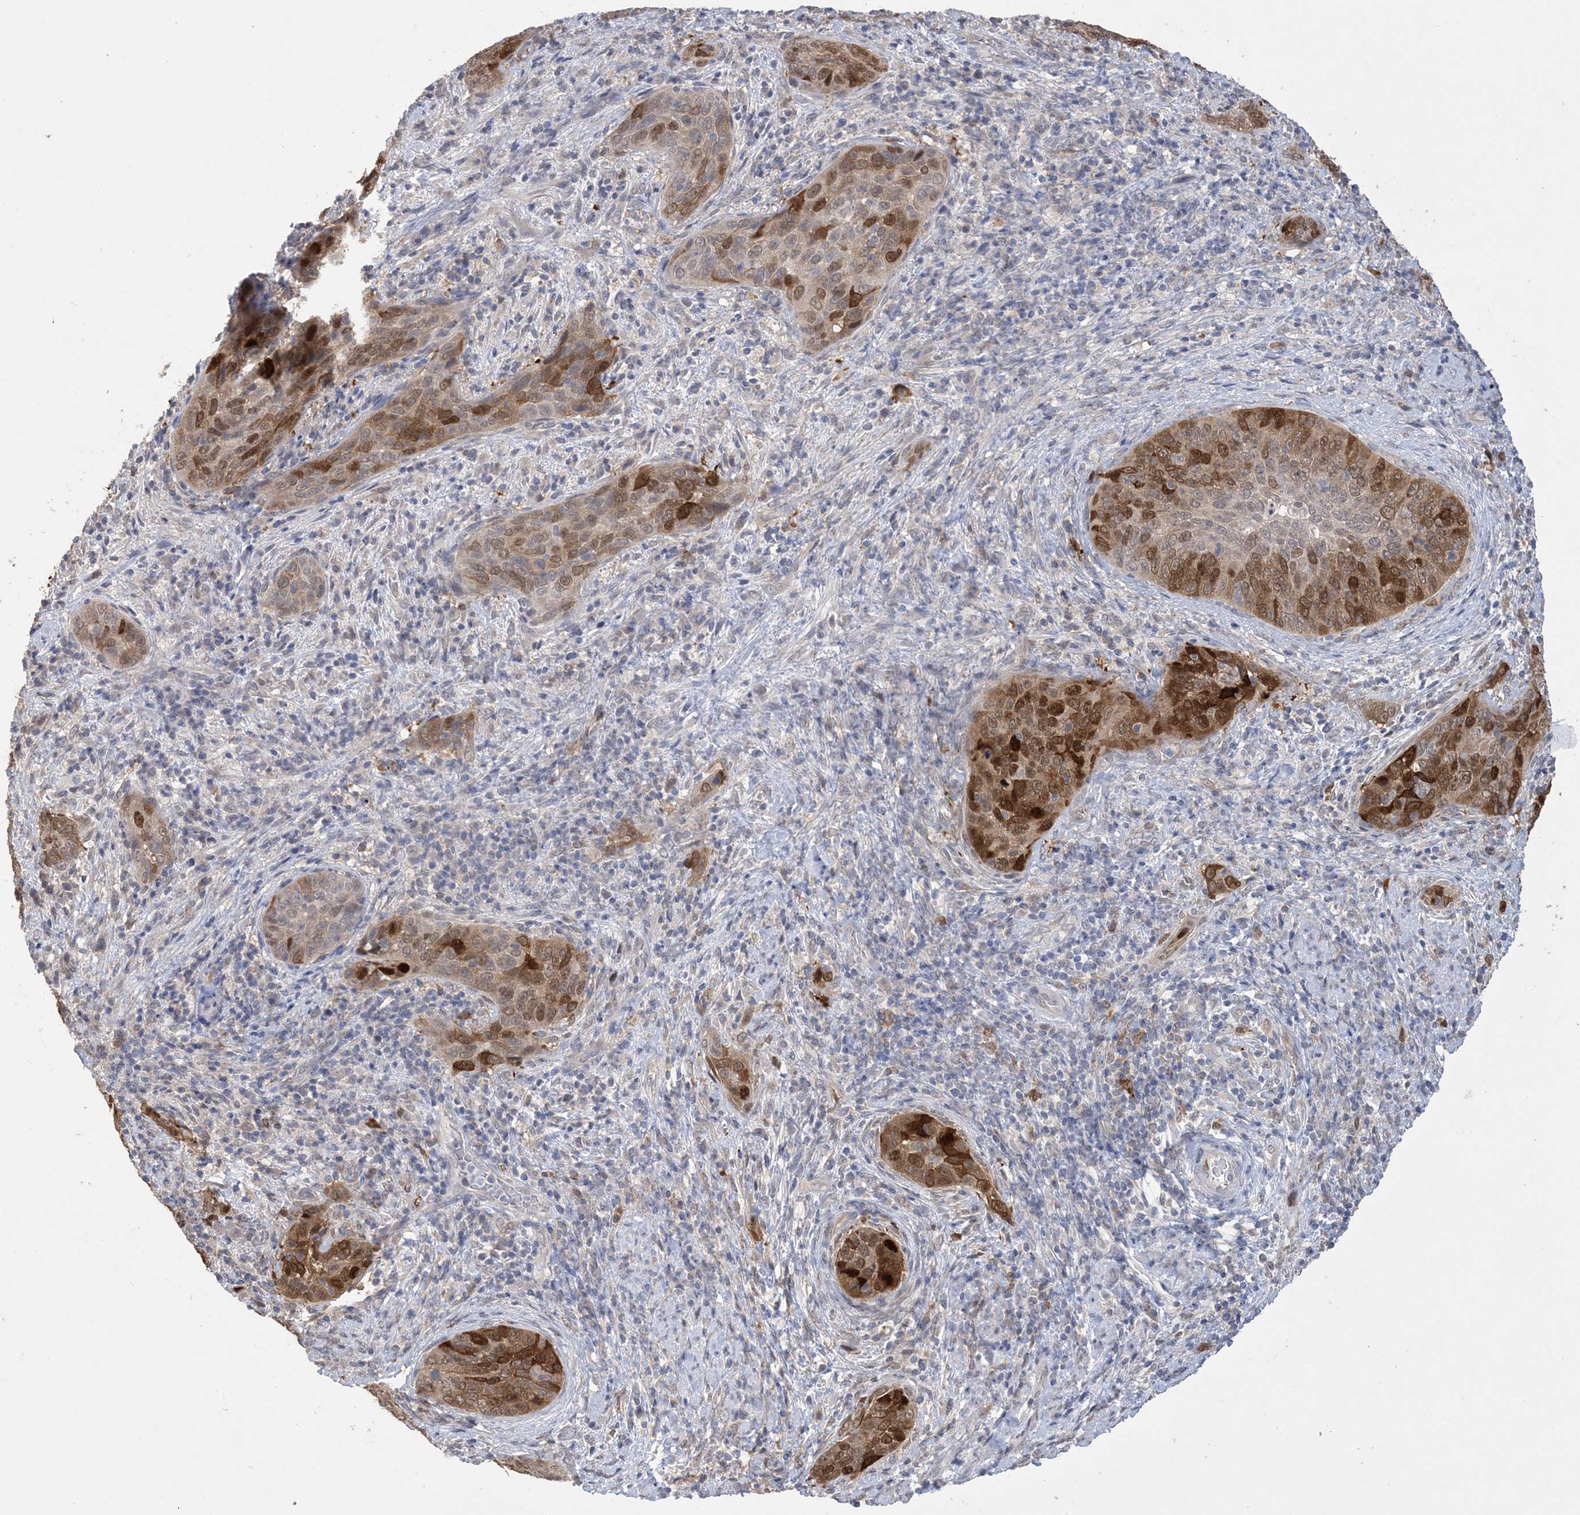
{"staining": {"intensity": "moderate", "quantity": ">75%", "location": "cytoplasmic/membranous,nuclear"}, "tissue": "cervical cancer", "cell_type": "Tumor cells", "image_type": "cancer", "snomed": [{"axis": "morphology", "description": "Squamous cell carcinoma, NOS"}, {"axis": "topography", "description": "Cervix"}], "caption": "Immunohistochemistry (DAB (3,3'-diaminobenzidine)) staining of cervical squamous cell carcinoma reveals moderate cytoplasmic/membranous and nuclear protein expression in about >75% of tumor cells. Using DAB (3,3'-diaminobenzidine) (brown) and hematoxylin (blue) stains, captured at high magnification using brightfield microscopy.", "gene": "HMGCS1", "patient": {"sex": "female", "age": 60}}